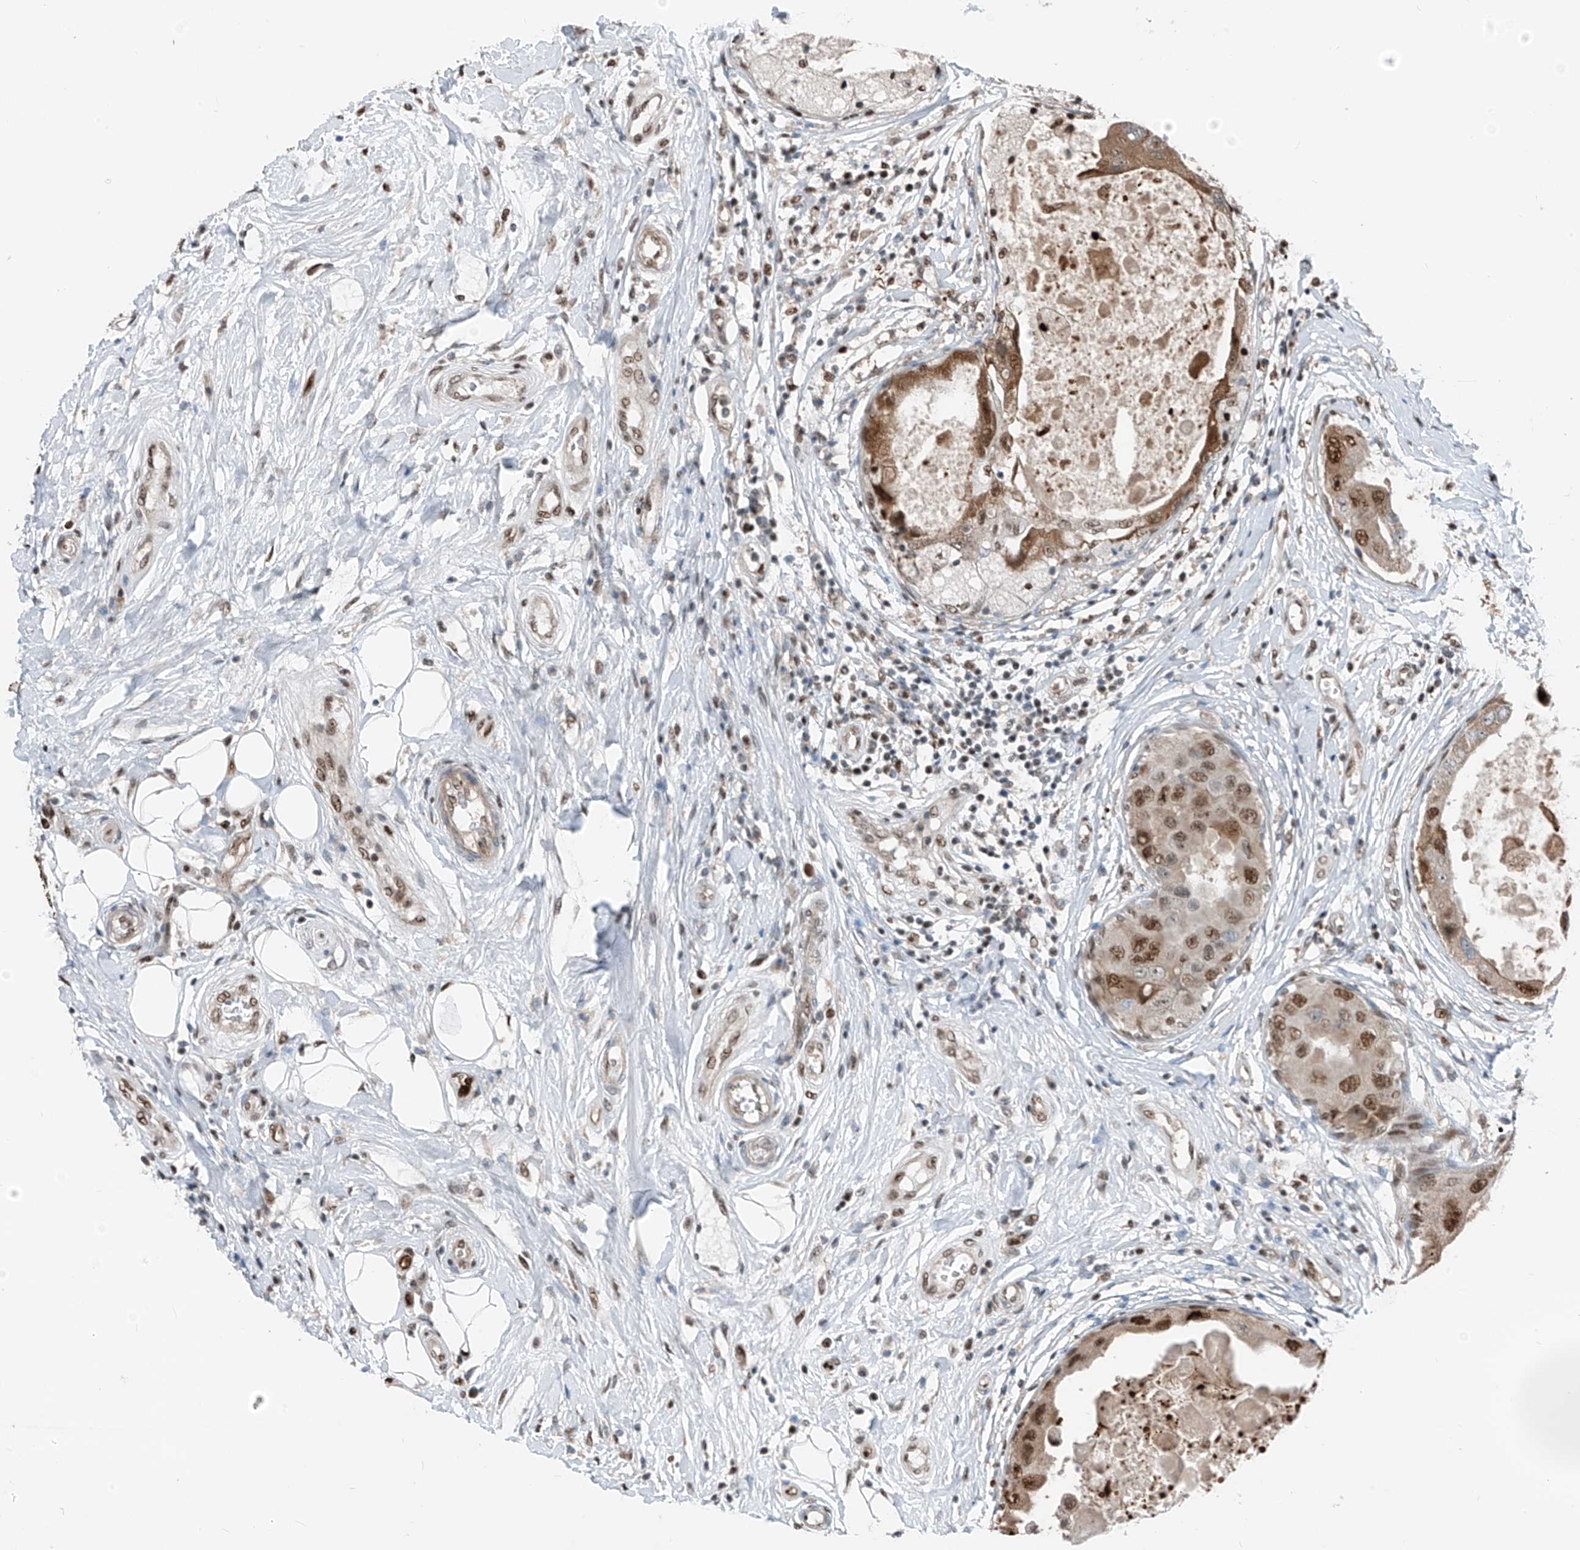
{"staining": {"intensity": "moderate", "quantity": ">75%", "location": "cytoplasmic/membranous,nuclear"}, "tissue": "breast cancer", "cell_type": "Tumor cells", "image_type": "cancer", "snomed": [{"axis": "morphology", "description": "Duct carcinoma"}, {"axis": "topography", "description": "Breast"}], "caption": "Moderate cytoplasmic/membranous and nuclear staining for a protein is present in about >75% of tumor cells of breast cancer using immunohistochemistry (IHC).", "gene": "RBP7", "patient": {"sex": "female", "age": 27}}